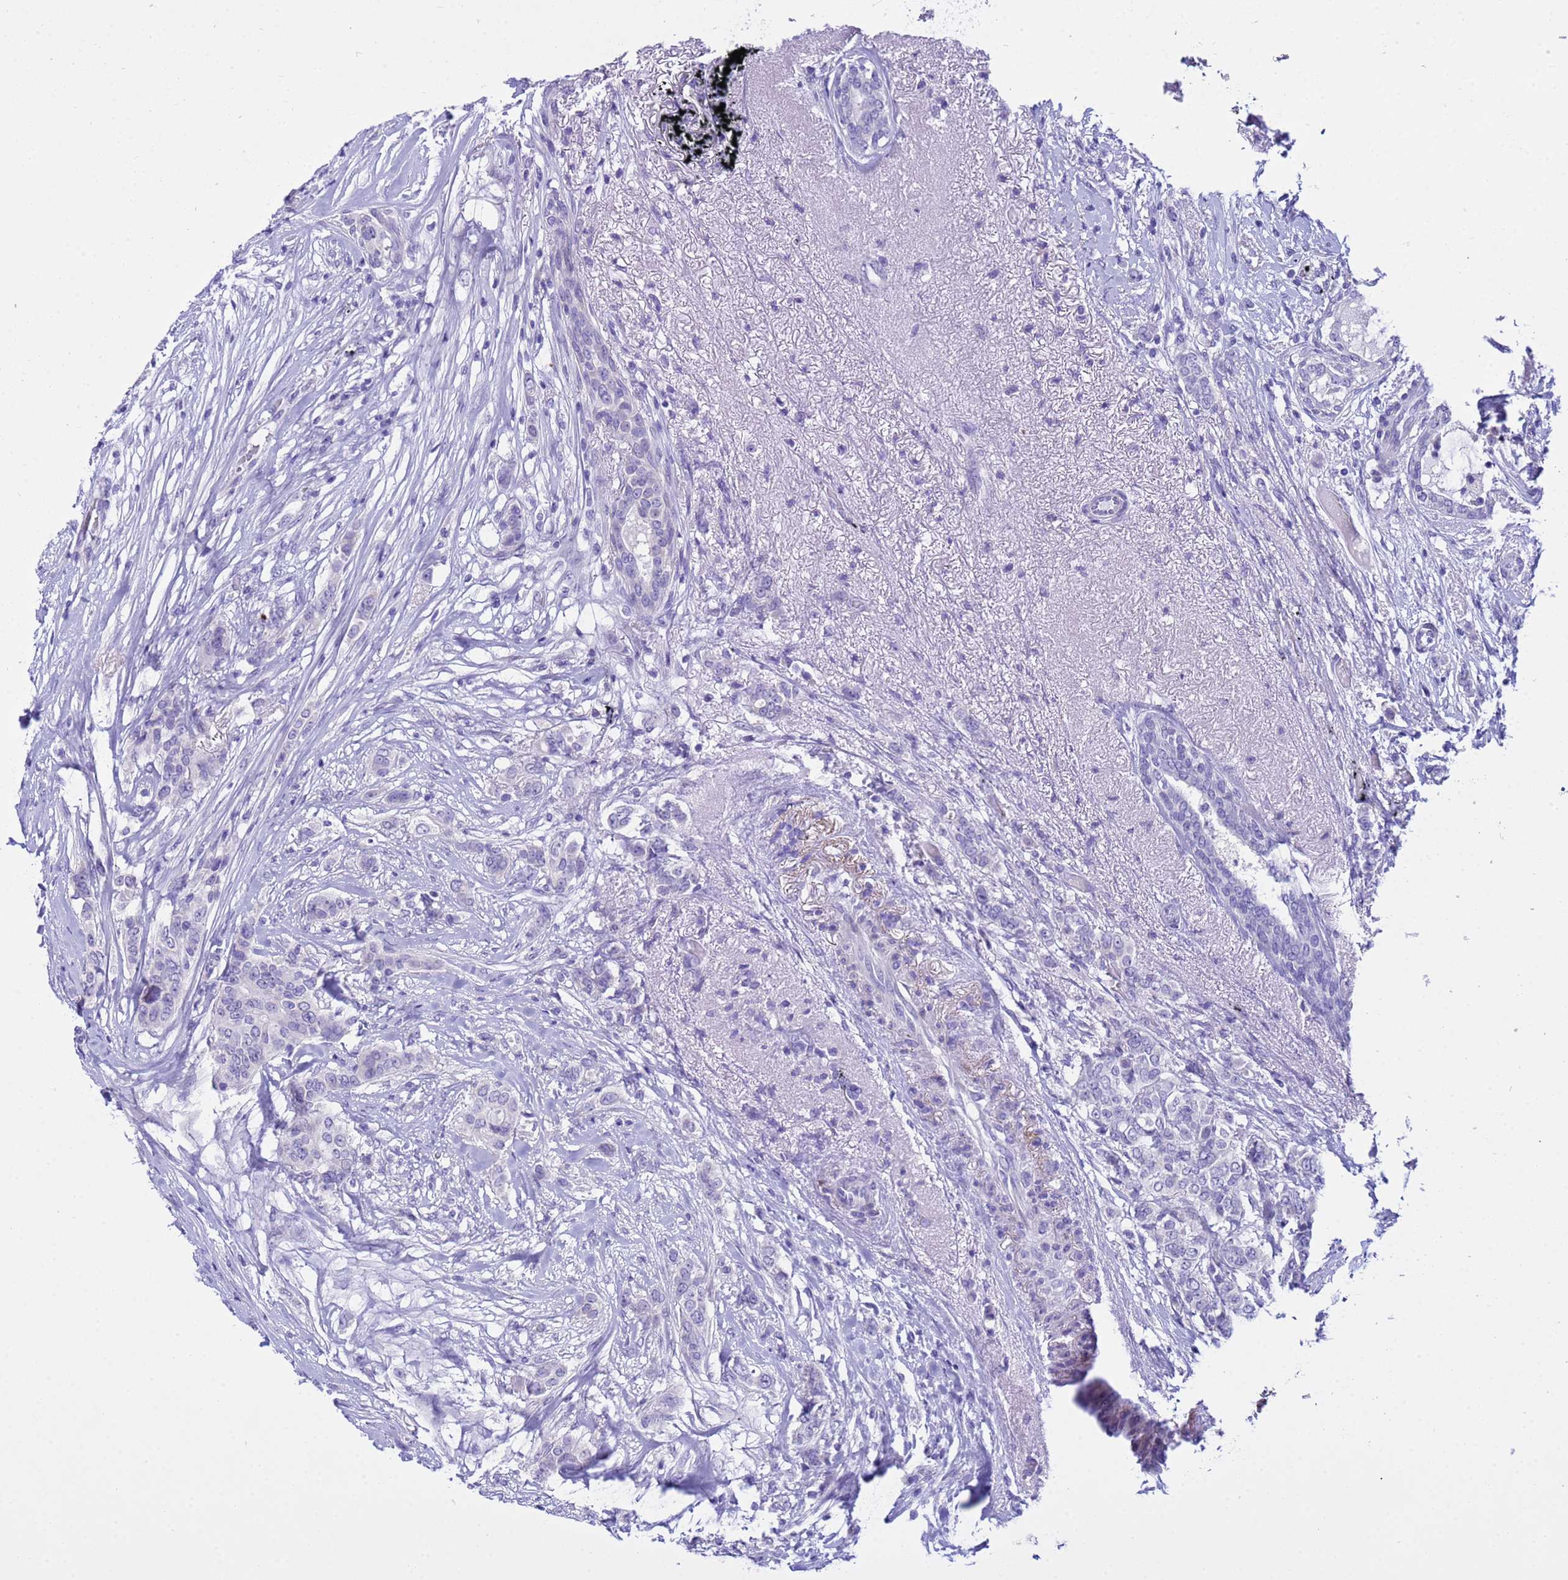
{"staining": {"intensity": "negative", "quantity": "none", "location": "none"}, "tissue": "breast cancer", "cell_type": "Tumor cells", "image_type": "cancer", "snomed": [{"axis": "morphology", "description": "Lobular carcinoma"}, {"axis": "topography", "description": "Breast"}], "caption": "This is a image of IHC staining of breast cancer, which shows no positivity in tumor cells.", "gene": "IGSF11", "patient": {"sex": "female", "age": 51}}